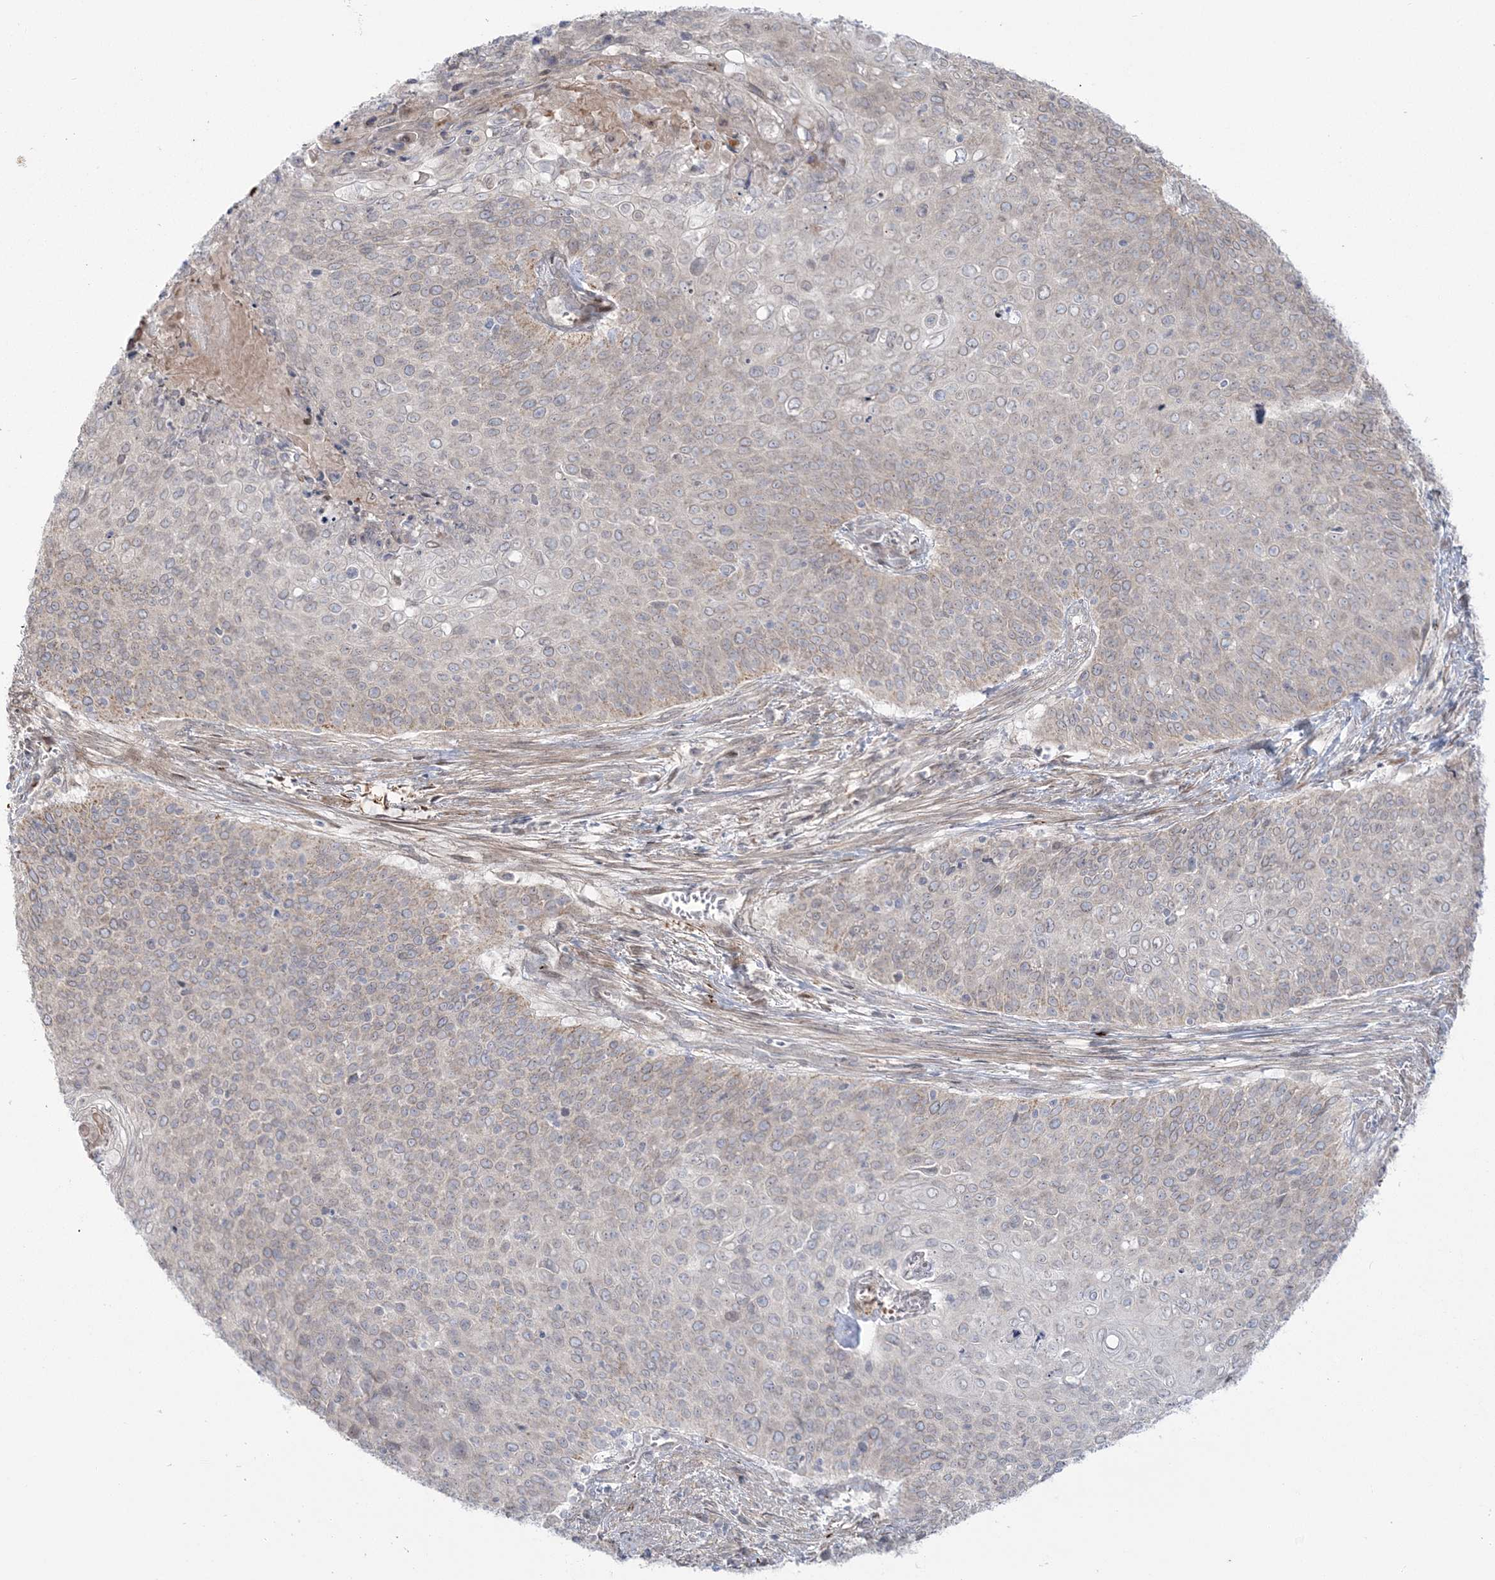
{"staining": {"intensity": "weak", "quantity": "<25%", "location": "cytoplasmic/membranous"}, "tissue": "cervical cancer", "cell_type": "Tumor cells", "image_type": "cancer", "snomed": [{"axis": "morphology", "description": "Squamous cell carcinoma, NOS"}, {"axis": "topography", "description": "Cervix"}], "caption": "Immunohistochemistry (IHC) image of cervical cancer stained for a protein (brown), which demonstrates no positivity in tumor cells.", "gene": "NUDT9", "patient": {"sex": "female", "age": 39}}